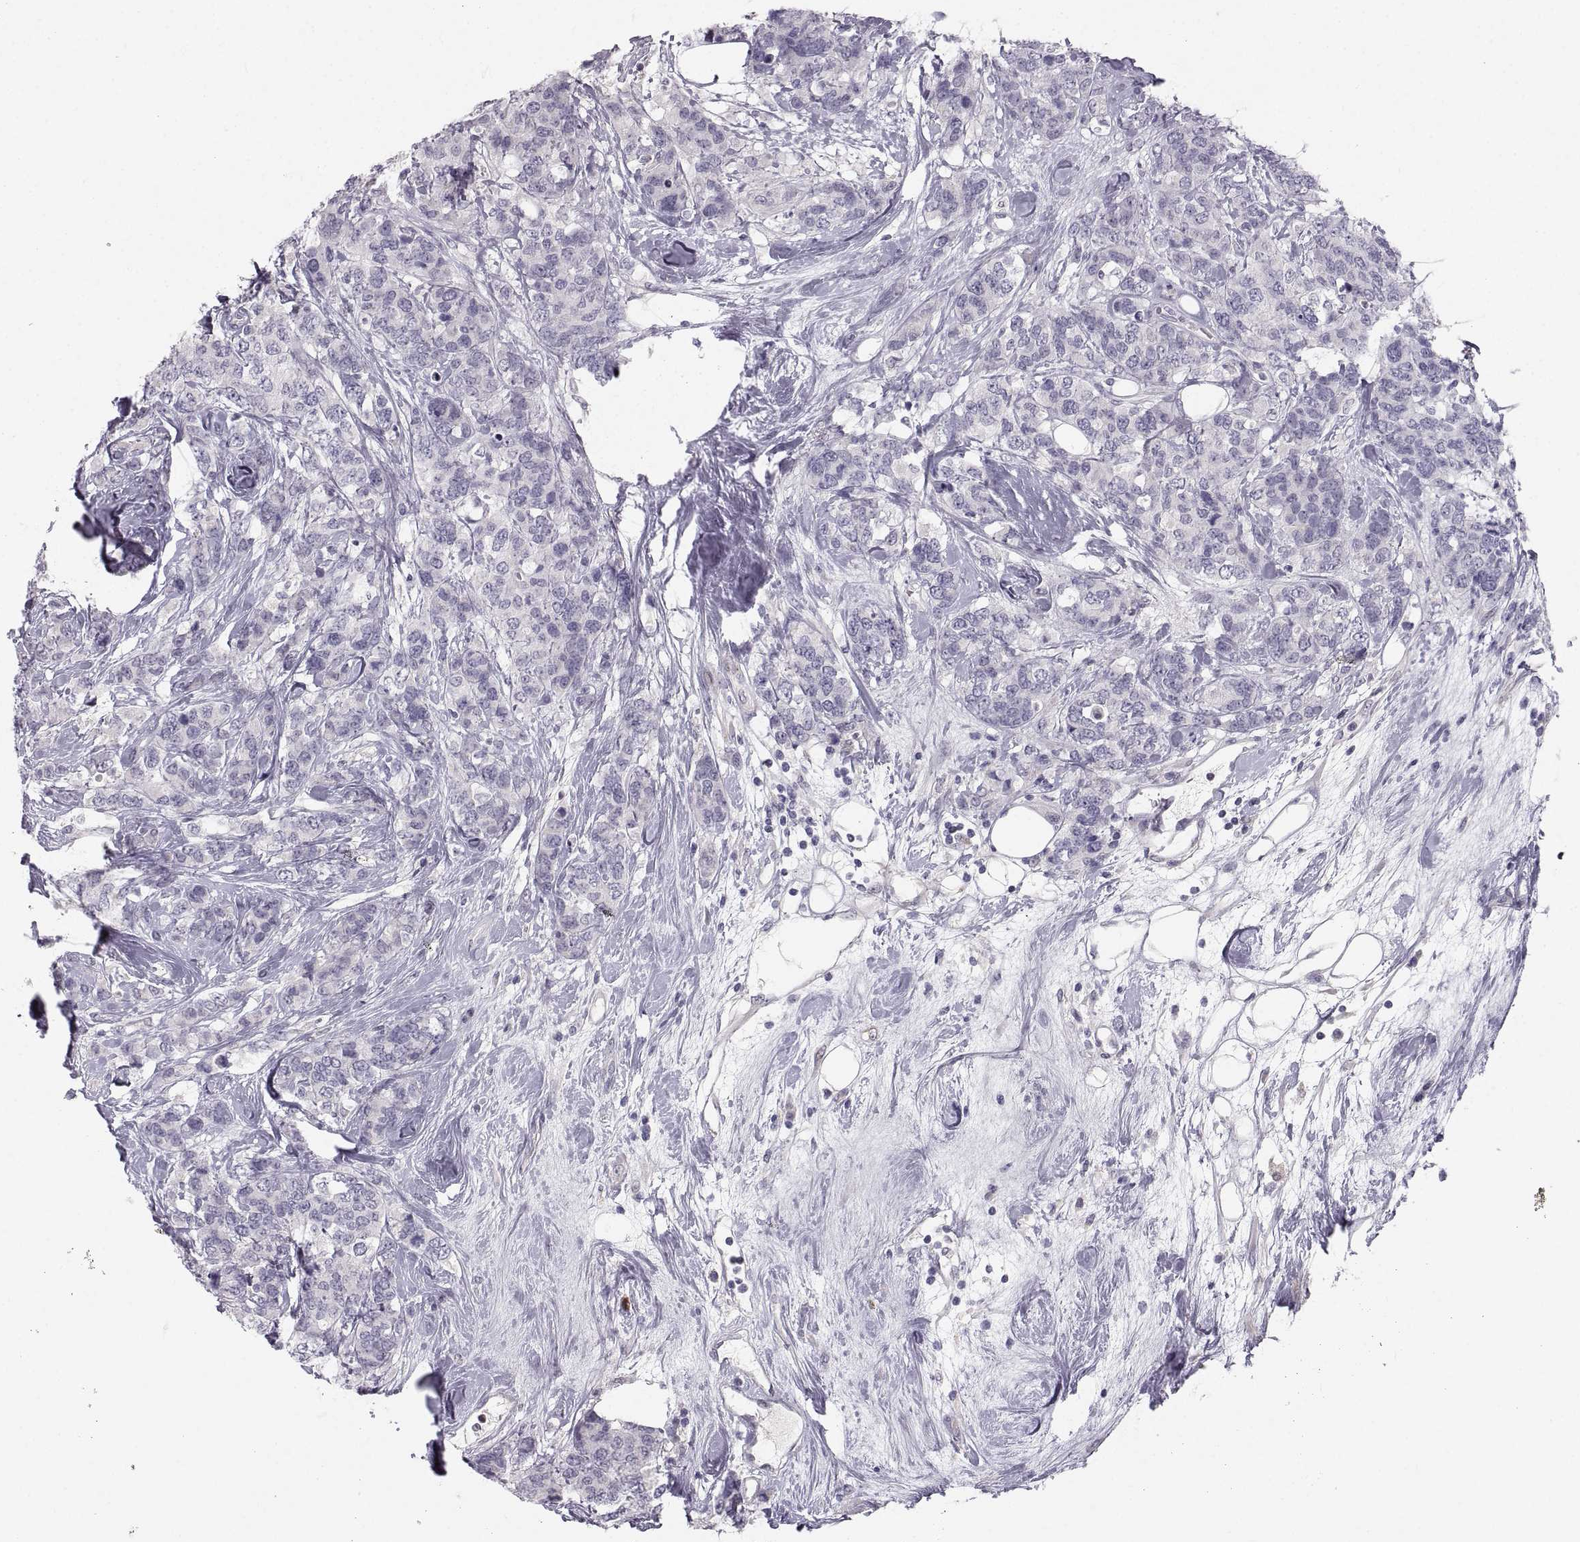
{"staining": {"intensity": "negative", "quantity": "none", "location": "none"}, "tissue": "breast cancer", "cell_type": "Tumor cells", "image_type": "cancer", "snomed": [{"axis": "morphology", "description": "Lobular carcinoma"}, {"axis": "topography", "description": "Breast"}], "caption": "The IHC image has no significant positivity in tumor cells of breast lobular carcinoma tissue. Brightfield microscopy of immunohistochemistry (IHC) stained with DAB (3,3'-diaminobenzidine) (brown) and hematoxylin (blue), captured at high magnification.", "gene": "ZNF185", "patient": {"sex": "female", "age": 59}}